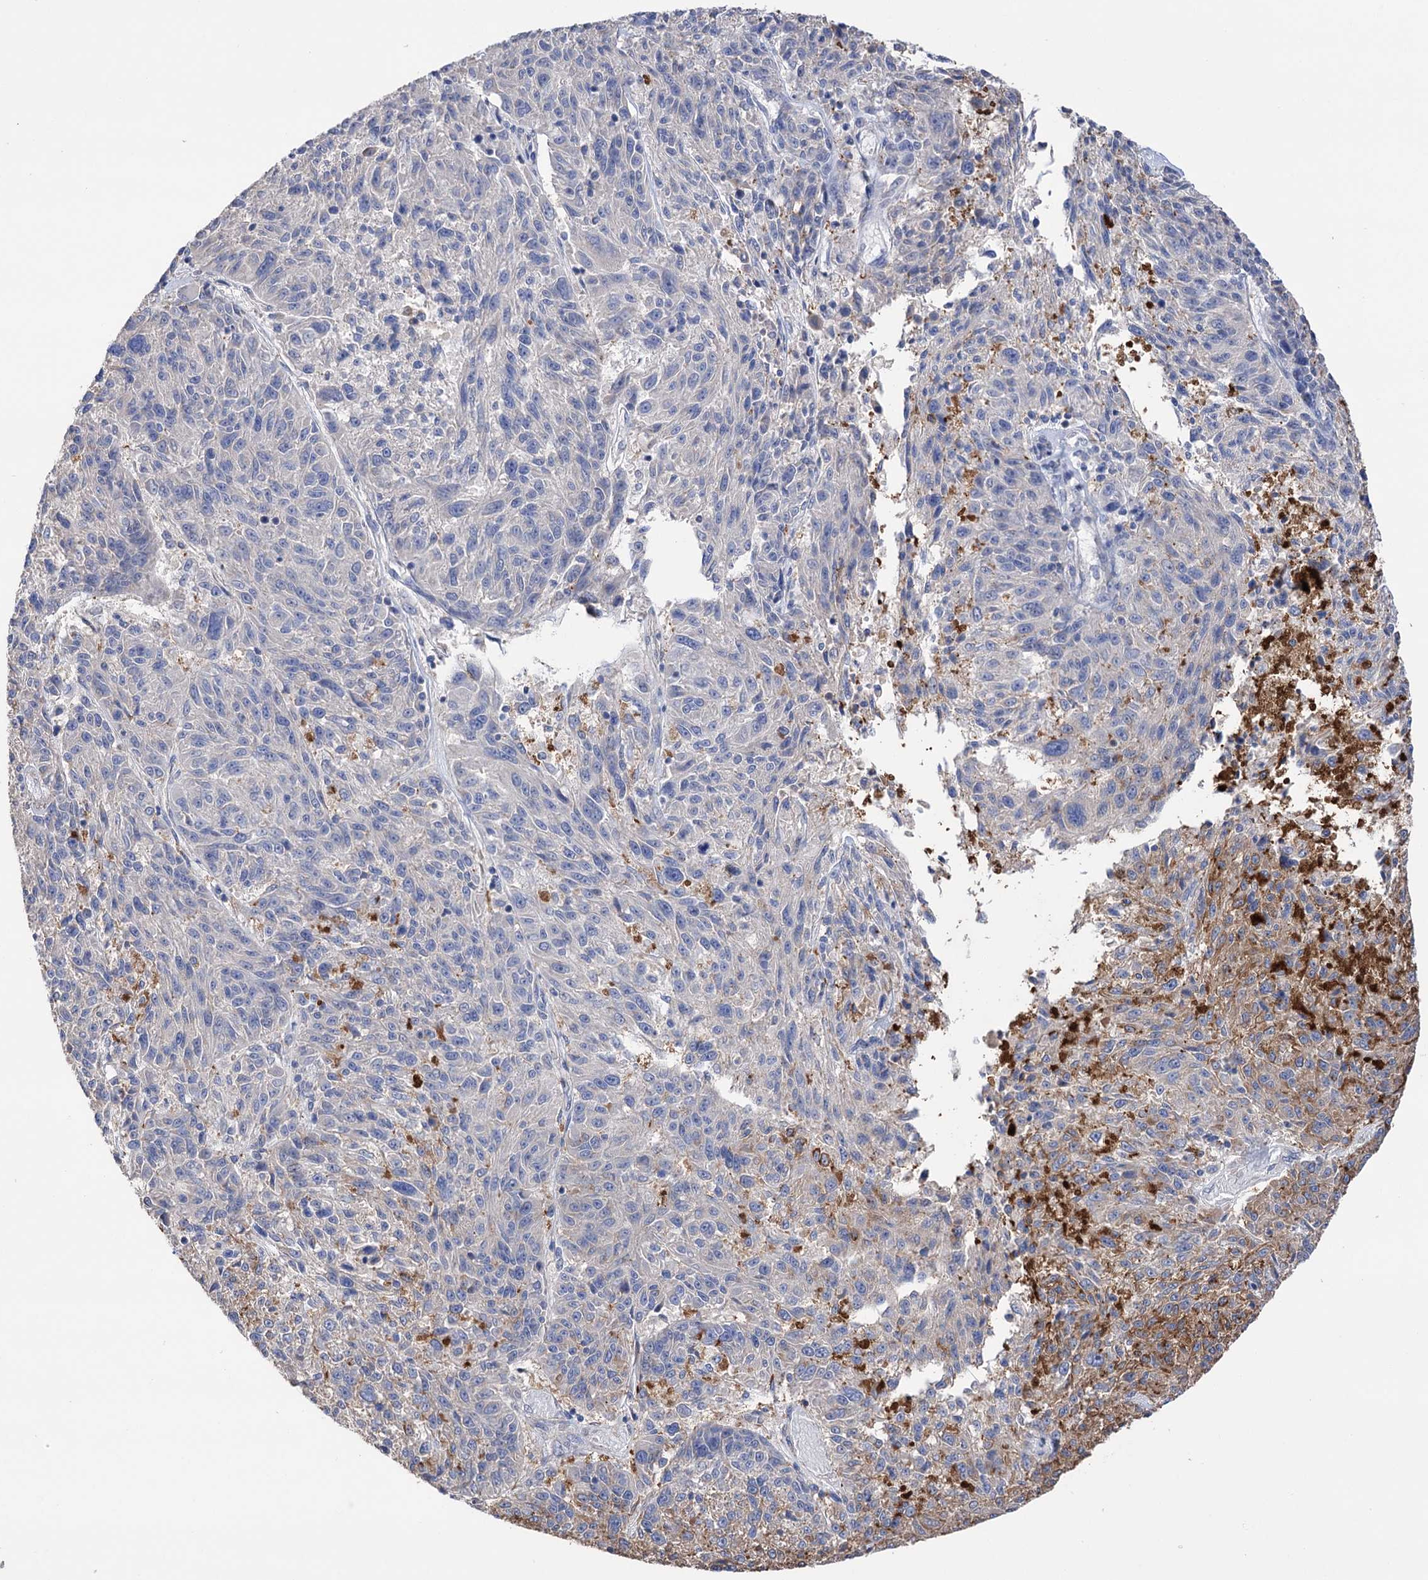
{"staining": {"intensity": "moderate", "quantity": "25%-75%", "location": "cytoplasmic/membranous"}, "tissue": "melanoma", "cell_type": "Tumor cells", "image_type": "cancer", "snomed": [{"axis": "morphology", "description": "Malignant melanoma, NOS"}, {"axis": "topography", "description": "Skin"}], "caption": "Immunohistochemistry image of malignant melanoma stained for a protein (brown), which reveals medium levels of moderate cytoplasmic/membranous positivity in approximately 25%-75% of tumor cells.", "gene": "BBS4", "patient": {"sex": "male", "age": 53}}